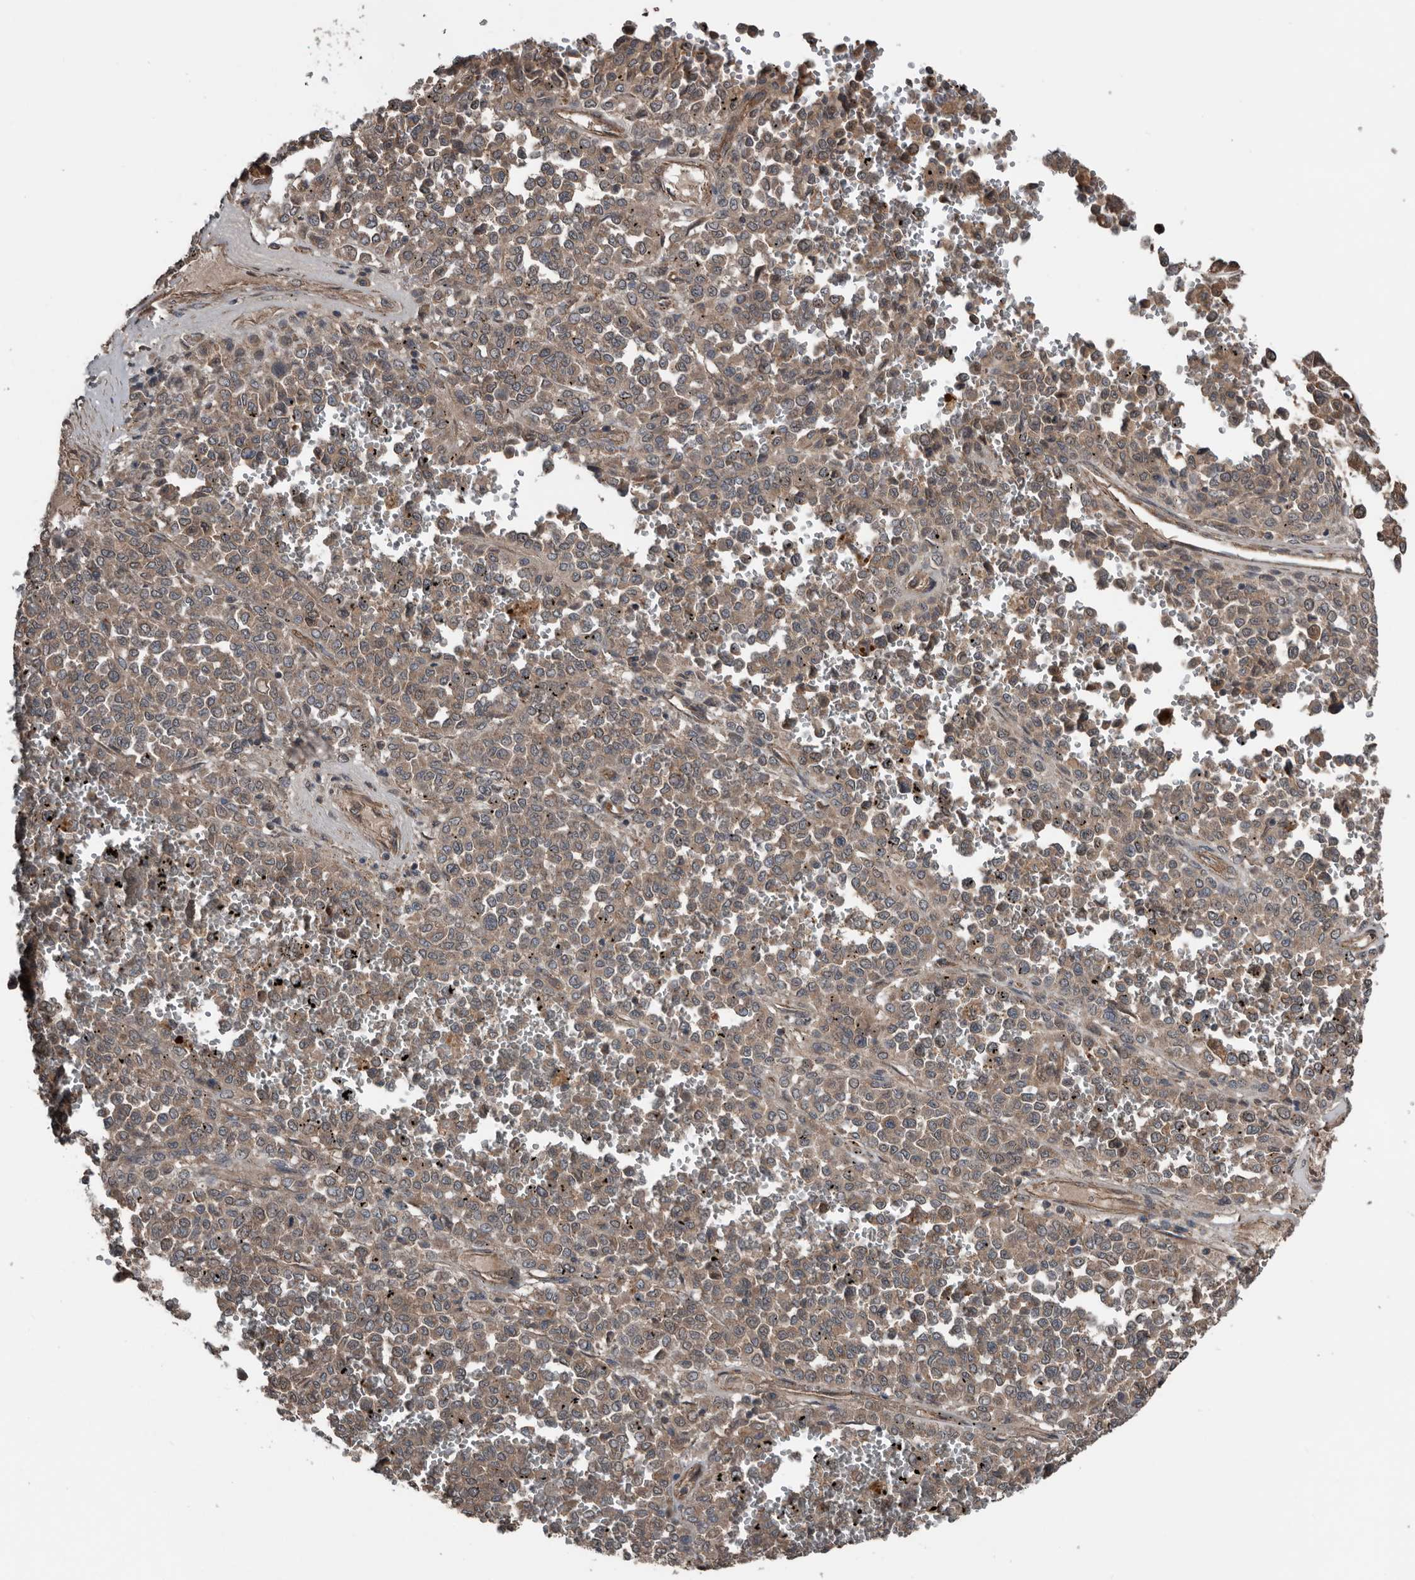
{"staining": {"intensity": "moderate", "quantity": ">75%", "location": "cytoplasmic/membranous"}, "tissue": "melanoma", "cell_type": "Tumor cells", "image_type": "cancer", "snomed": [{"axis": "morphology", "description": "Malignant melanoma, Metastatic site"}, {"axis": "topography", "description": "Pancreas"}], "caption": "A brown stain highlights moderate cytoplasmic/membranous staining of a protein in human melanoma tumor cells.", "gene": "DNAJB4", "patient": {"sex": "female", "age": 30}}